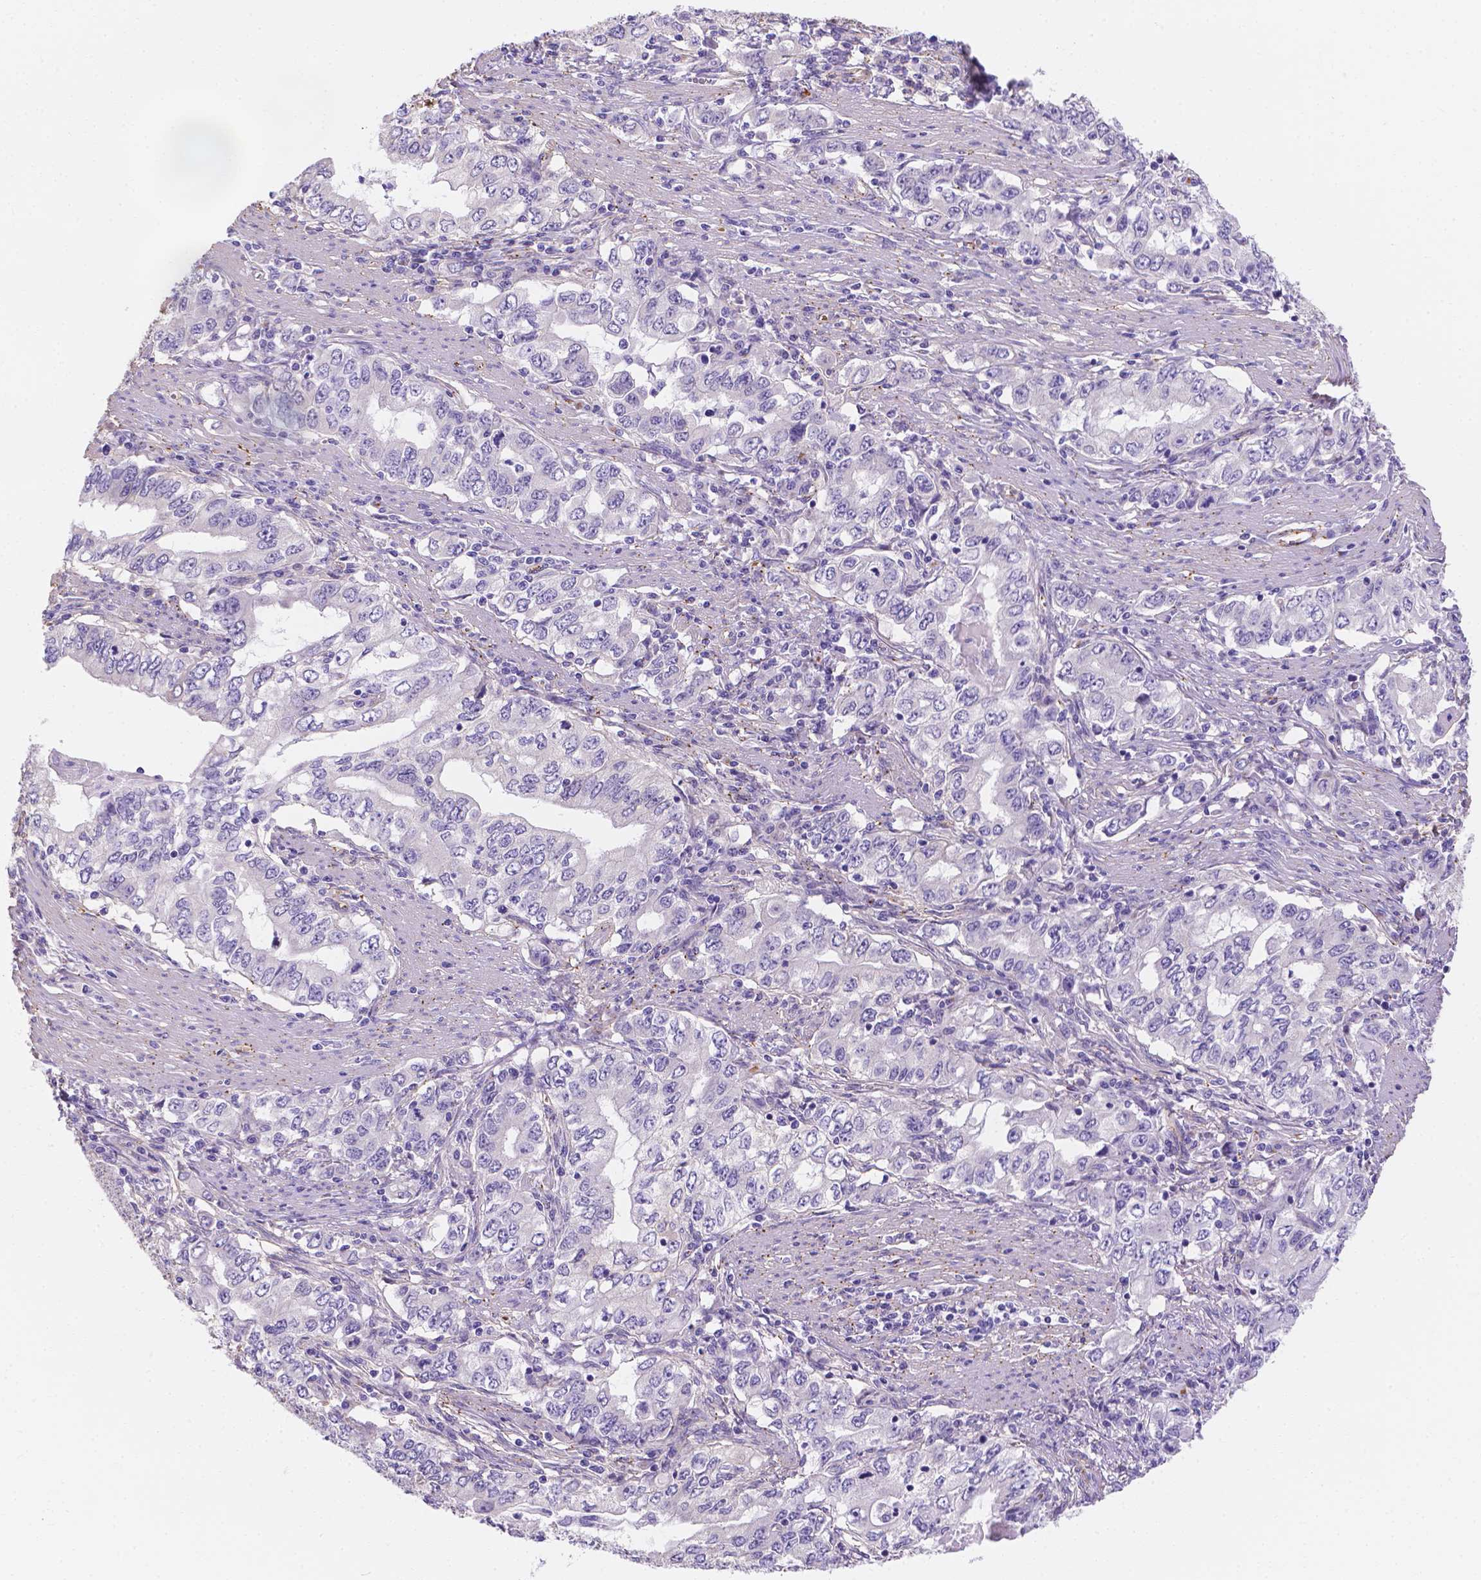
{"staining": {"intensity": "negative", "quantity": "none", "location": "none"}, "tissue": "stomach cancer", "cell_type": "Tumor cells", "image_type": "cancer", "snomed": [{"axis": "morphology", "description": "Adenocarcinoma, NOS"}, {"axis": "topography", "description": "Stomach, lower"}], "caption": "IHC of adenocarcinoma (stomach) shows no expression in tumor cells.", "gene": "SLC40A1", "patient": {"sex": "female", "age": 72}}